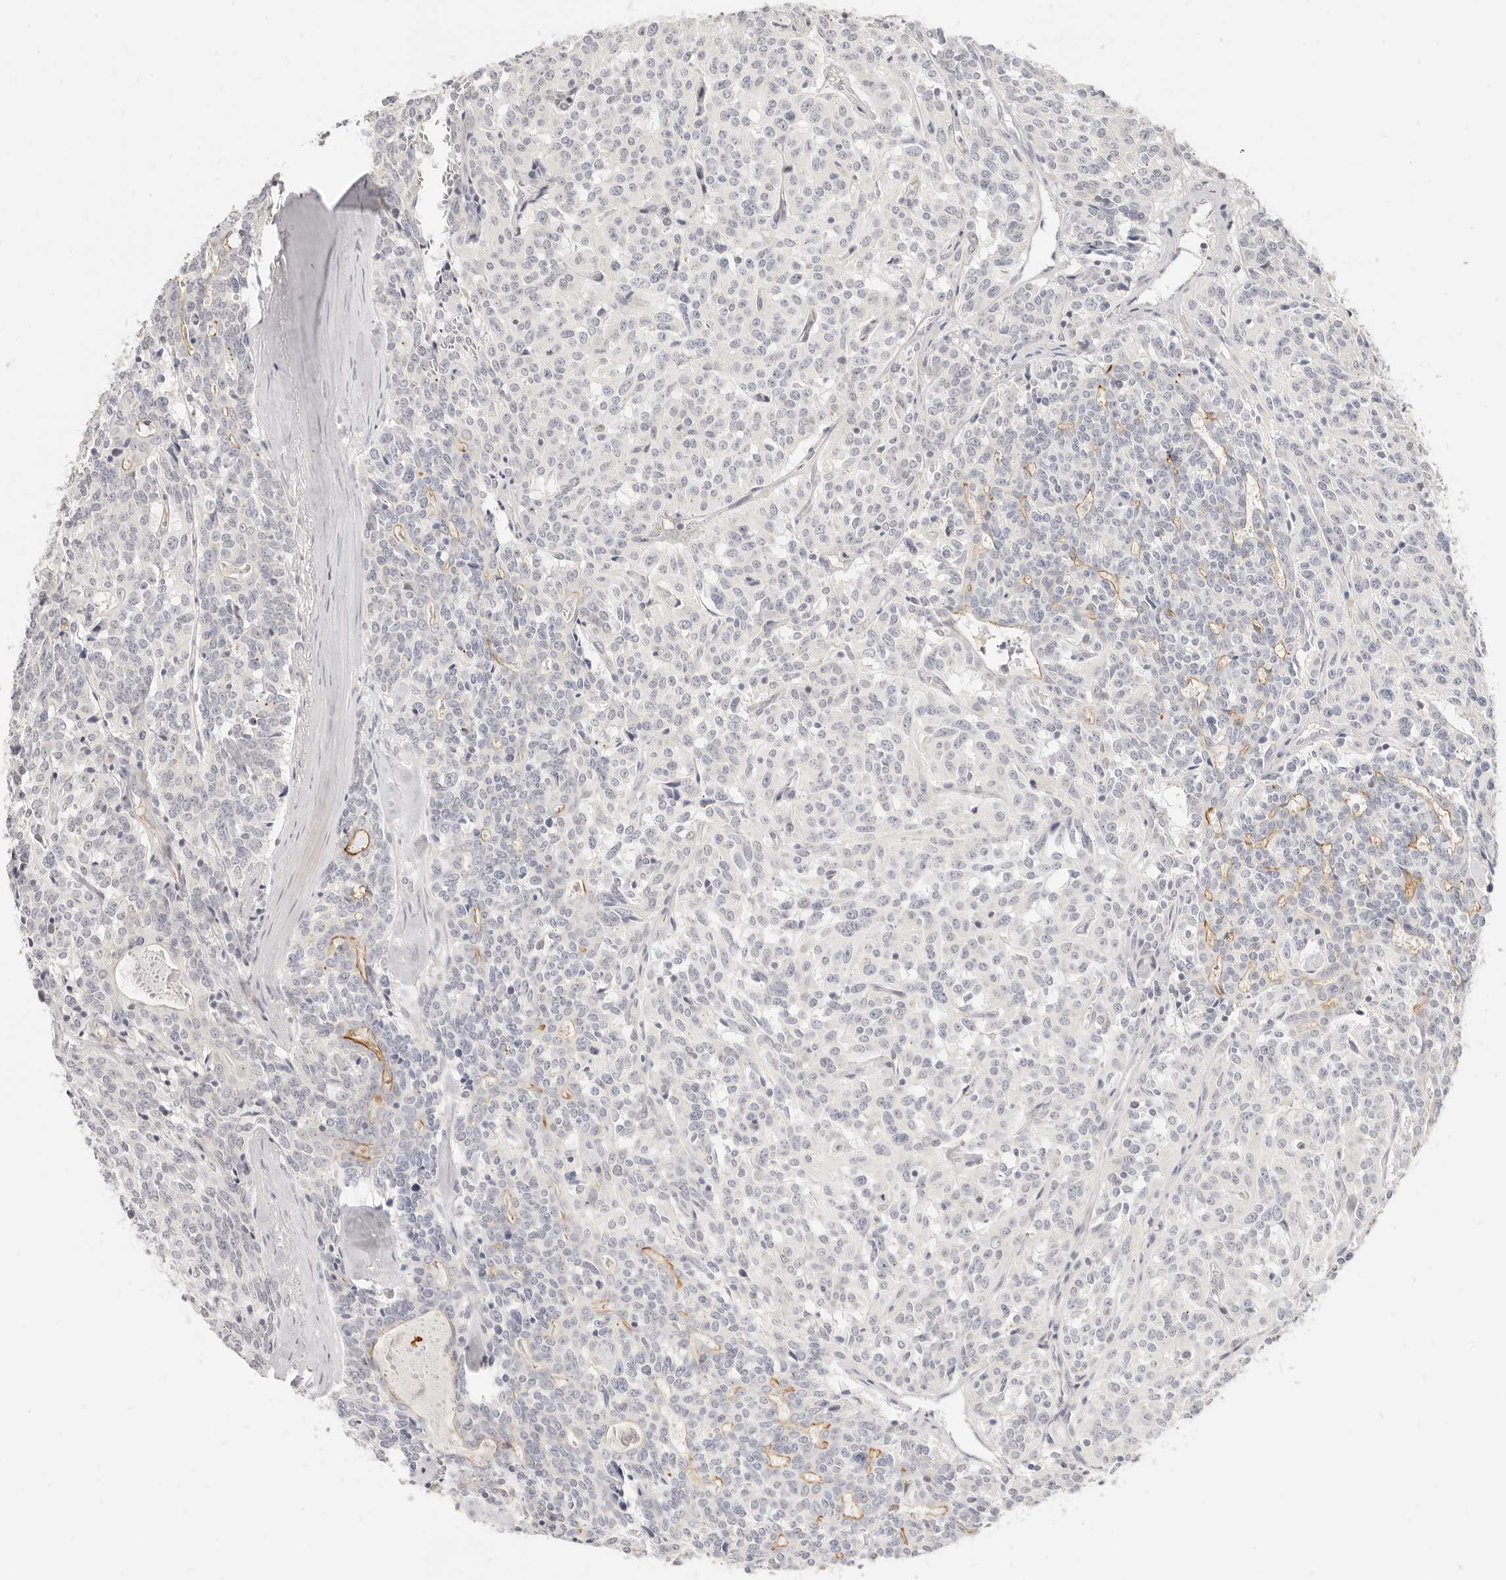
{"staining": {"intensity": "negative", "quantity": "none", "location": "none"}, "tissue": "carcinoid", "cell_type": "Tumor cells", "image_type": "cancer", "snomed": [{"axis": "morphology", "description": "Carcinoid, malignant, NOS"}, {"axis": "topography", "description": "Lung"}], "caption": "Carcinoid was stained to show a protein in brown. There is no significant staining in tumor cells.", "gene": "LTB4R2", "patient": {"sex": "female", "age": 46}}